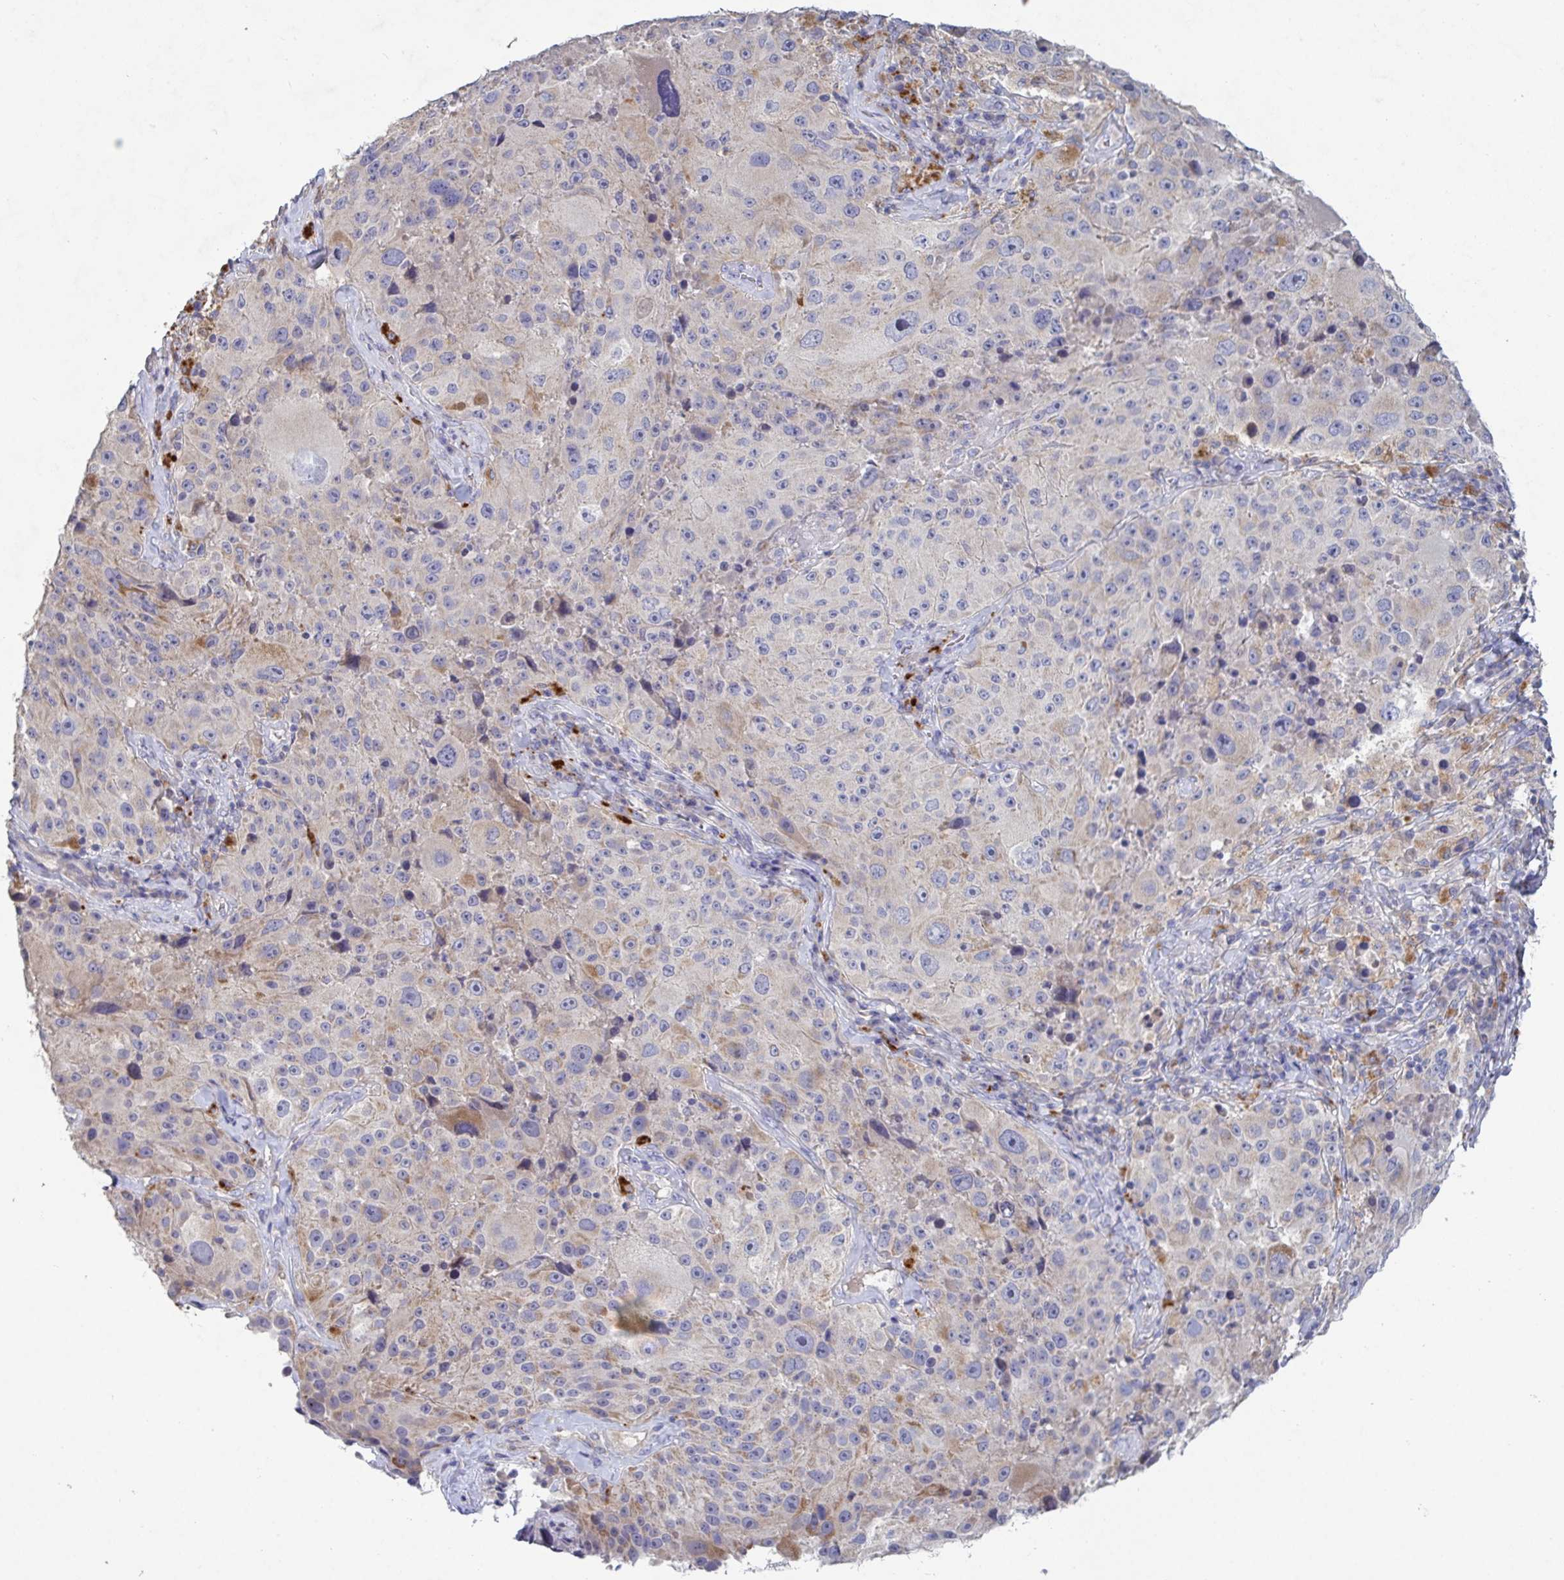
{"staining": {"intensity": "weak", "quantity": "<25%", "location": "cytoplasmic/membranous"}, "tissue": "melanoma", "cell_type": "Tumor cells", "image_type": "cancer", "snomed": [{"axis": "morphology", "description": "Malignant melanoma, Metastatic site"}, {"axis": "topography", "description": "Lymph node"}], "caption": "This is an immunohistochemistry histopathology image of human melanoma. There is no staining in tumor cells.", "gene": "GALNT13", "patient": {"sex": "male", "age": 62}}